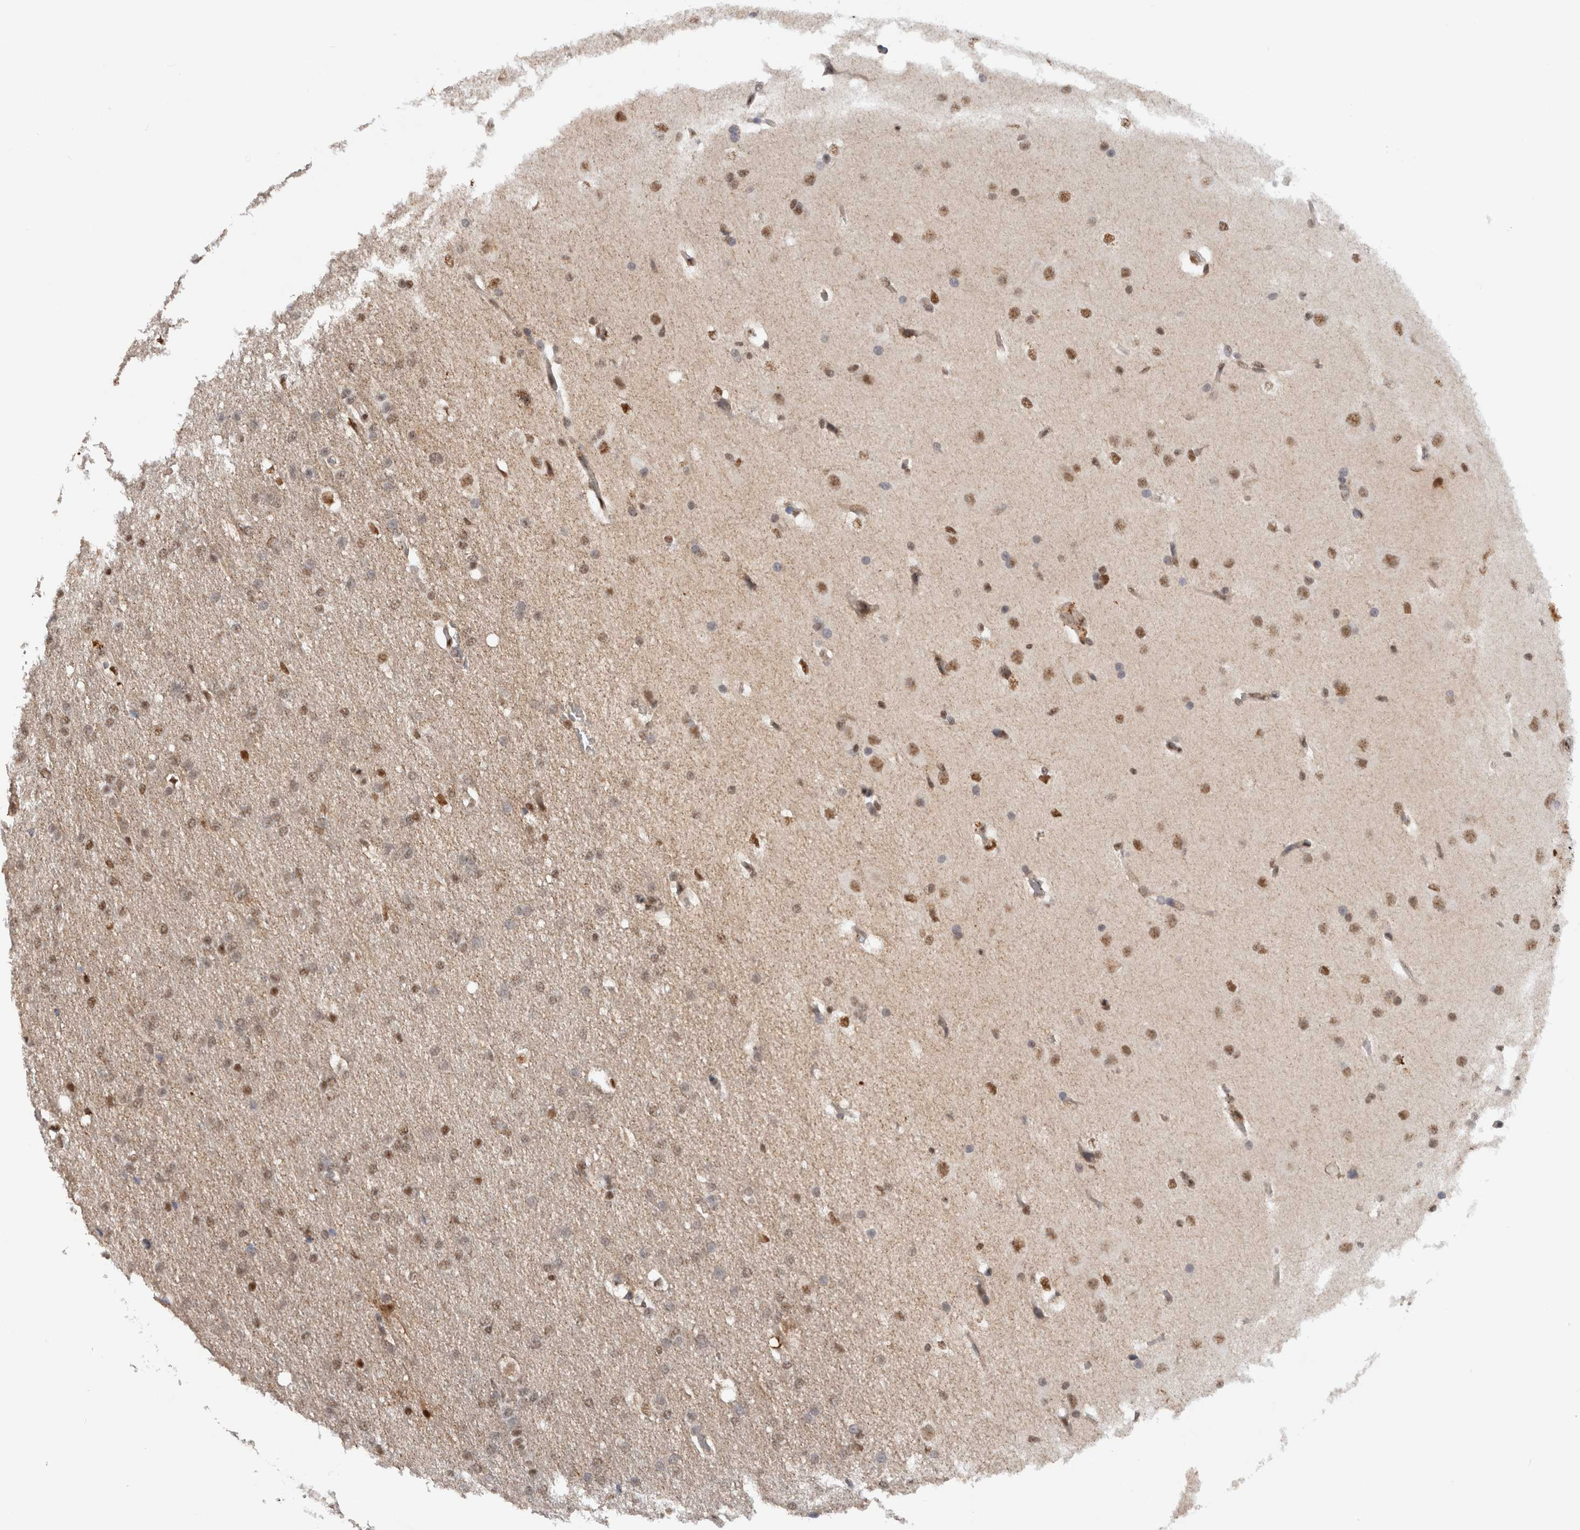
{"staining": {"intensity": "weak", "quantity": "25%-75%", "location": "nuclear"}, "tissue": "glioma", "cell_type": "Tumor cells", "image_type": "cancer", "snomed": [{"axis": "morphology", "description": "Glioma, malignant, Low grade"}, {"axis": "topography", "description": "Brain"}], "caption": "An IHC photomicrograph of tumor tissue is shown. Protein staining in brown shows weak nuclear positivity in glioma within tumor cells.", "gene": "RPS6KA2", "patient": {"sex": "female", "age": 37}}